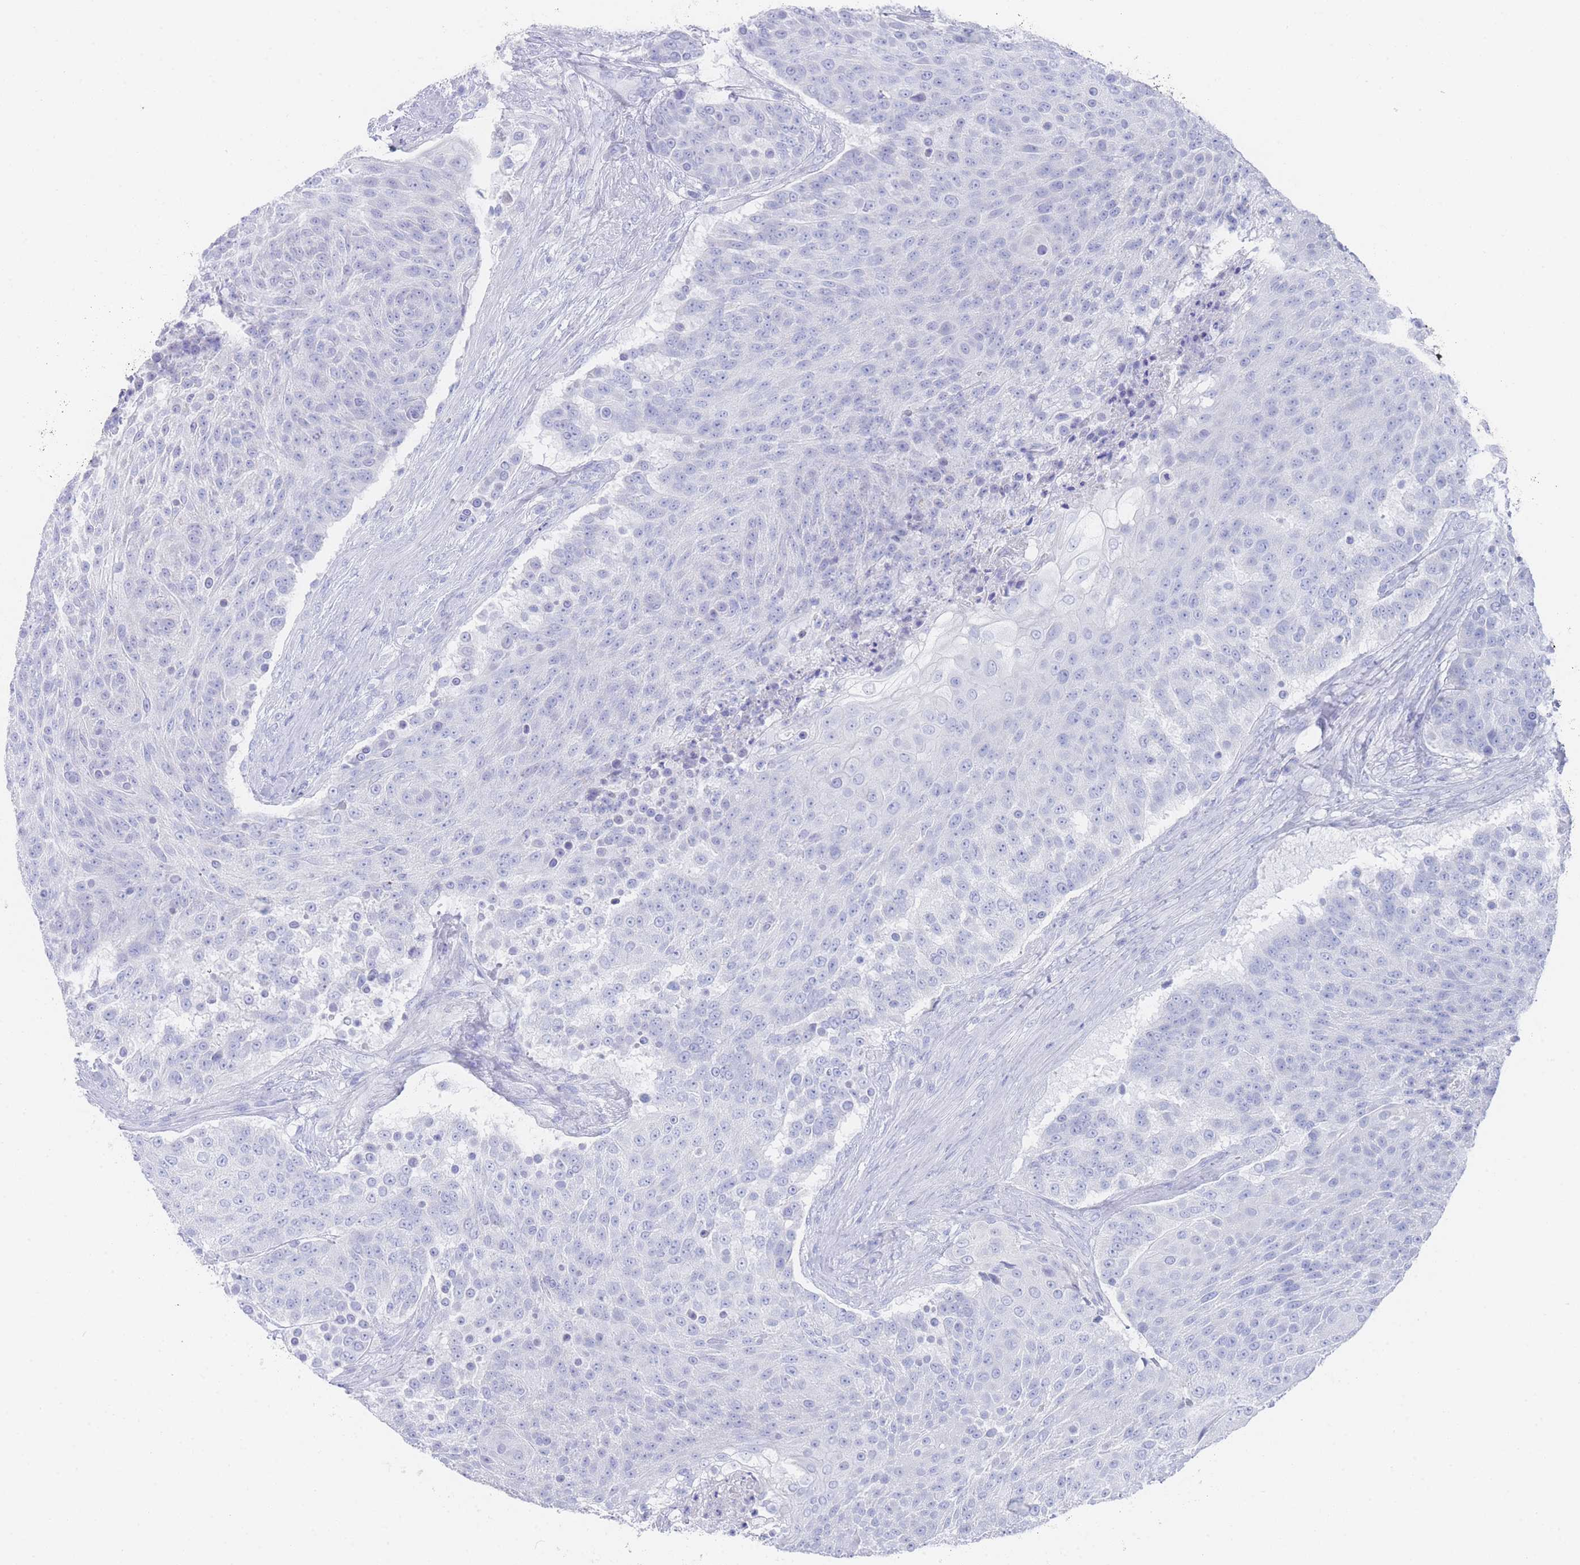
{"staining": {"intensity": "negative", "quantity": "none", "location": "none"}, "tissue": "urothelial cancer", "cell_type": "Tumor cells", "image_type": "cancer", "snomed": [{"axis": "morphology", "description": "Urothelial carcinoma, High grade"}, {"axis": "topography", "description": "Urinary bladder"}], "caption": "DAB (3,3'-diaminobenzidine) immunohistochemical staining of urothelial cancer exhibits no significant positivity in tumor cells.", "gene": "LRRC37A", "patient": {"sex": "female", "age": 63}}